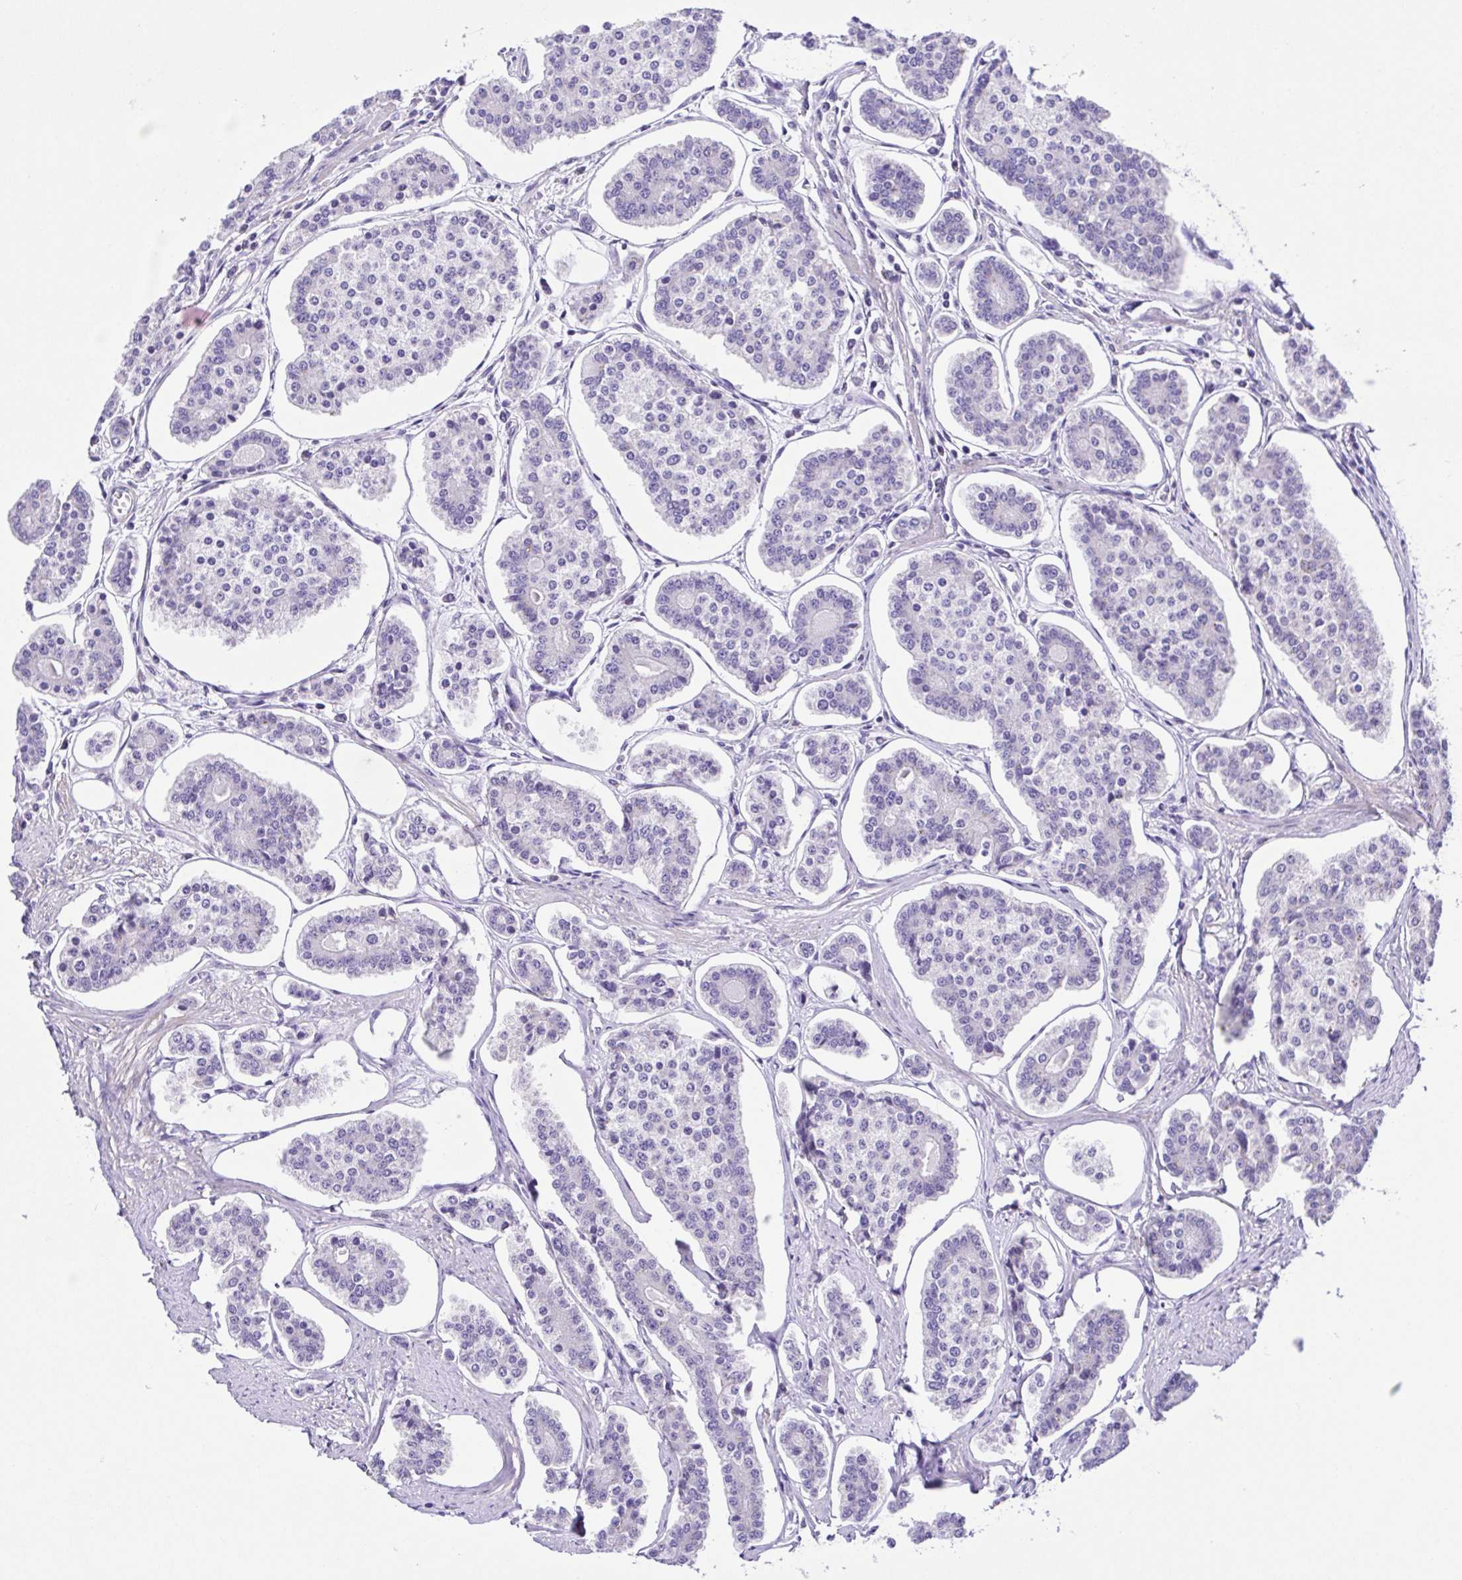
{"staining": {"intensity": "negative", "quantity": "none", "location": "none"}, "tissue": "carcinoid", "cell_type": "Tumor cells", "image_type": "cancer", "snomed": [{"axis": "morphology", "description": "Carcinoid, malignant, NOS"}, {"axis": "topography", "description": "Small intestine"}], "caption": "Tumor cells show no significant protein positivity in malignant carcinoid.", "gene": "ISM2", "patient": {"sex": "female", "age": 65}}